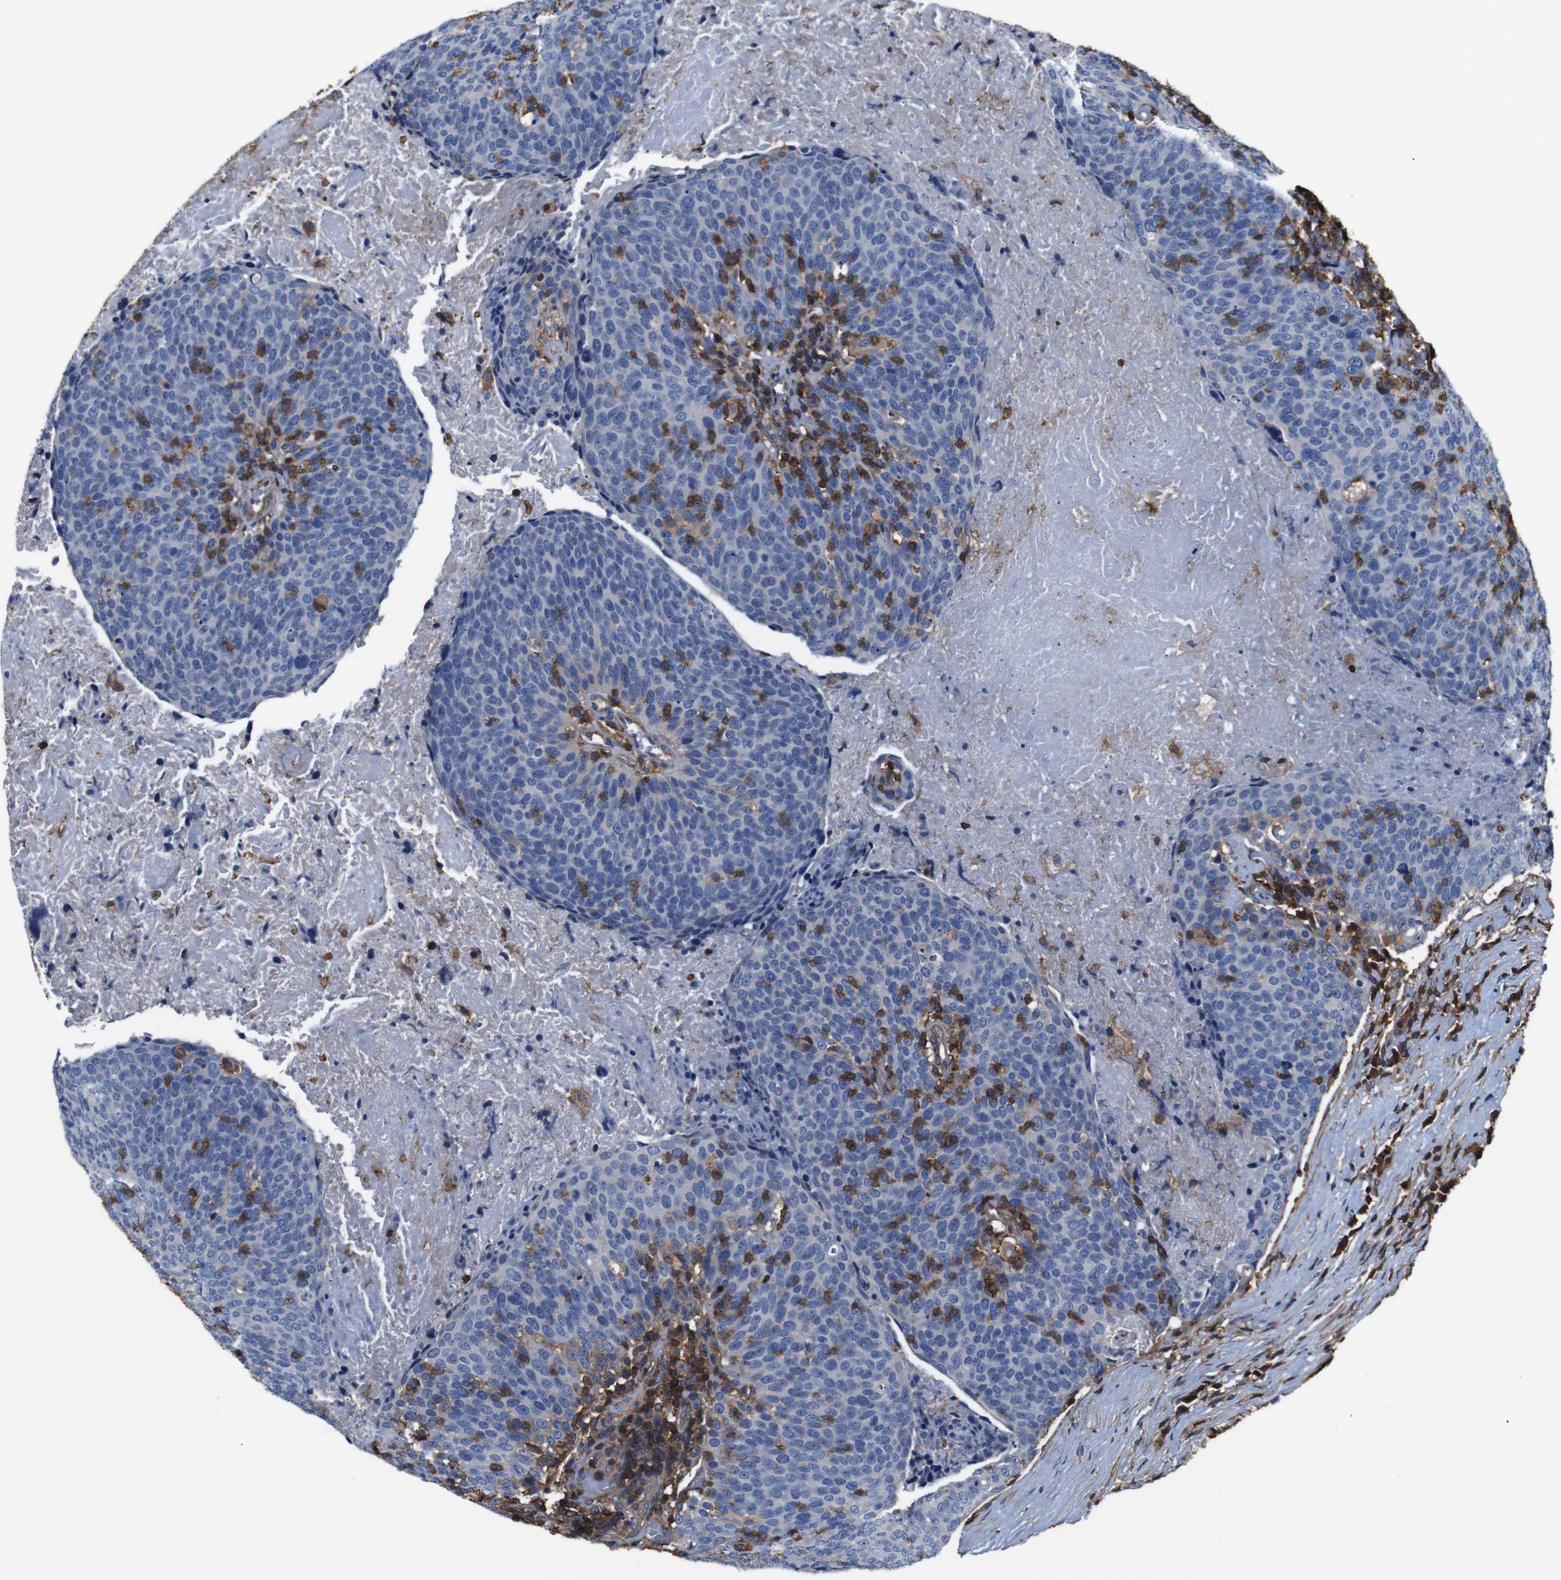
{"staining": {"intensity": "negative", "quantity": "none", "location": "none"}, "tissue": "head and neck cancer", "cell_type": "Tumor cells", "image_type": "cancer", "snomed": [{"axis": "morphology", "description": "Squamous cell carcinoma, NOS"}, {"axis": "morphology", "description": "Squamous cell carcinoma, metastatic, NOS"}, {"axis": "topography", "description": "Lymph node"}, {"axis": "topography", "description": "Head-Neck"}], "caption": "This is a image of immunohistochemistry staining of metastatic squamous cell carcinoma (head and neck), which shows no expression in tumor cells.", "gene": "PI4KA", "patient": {"sex": "male", "age": 62}}